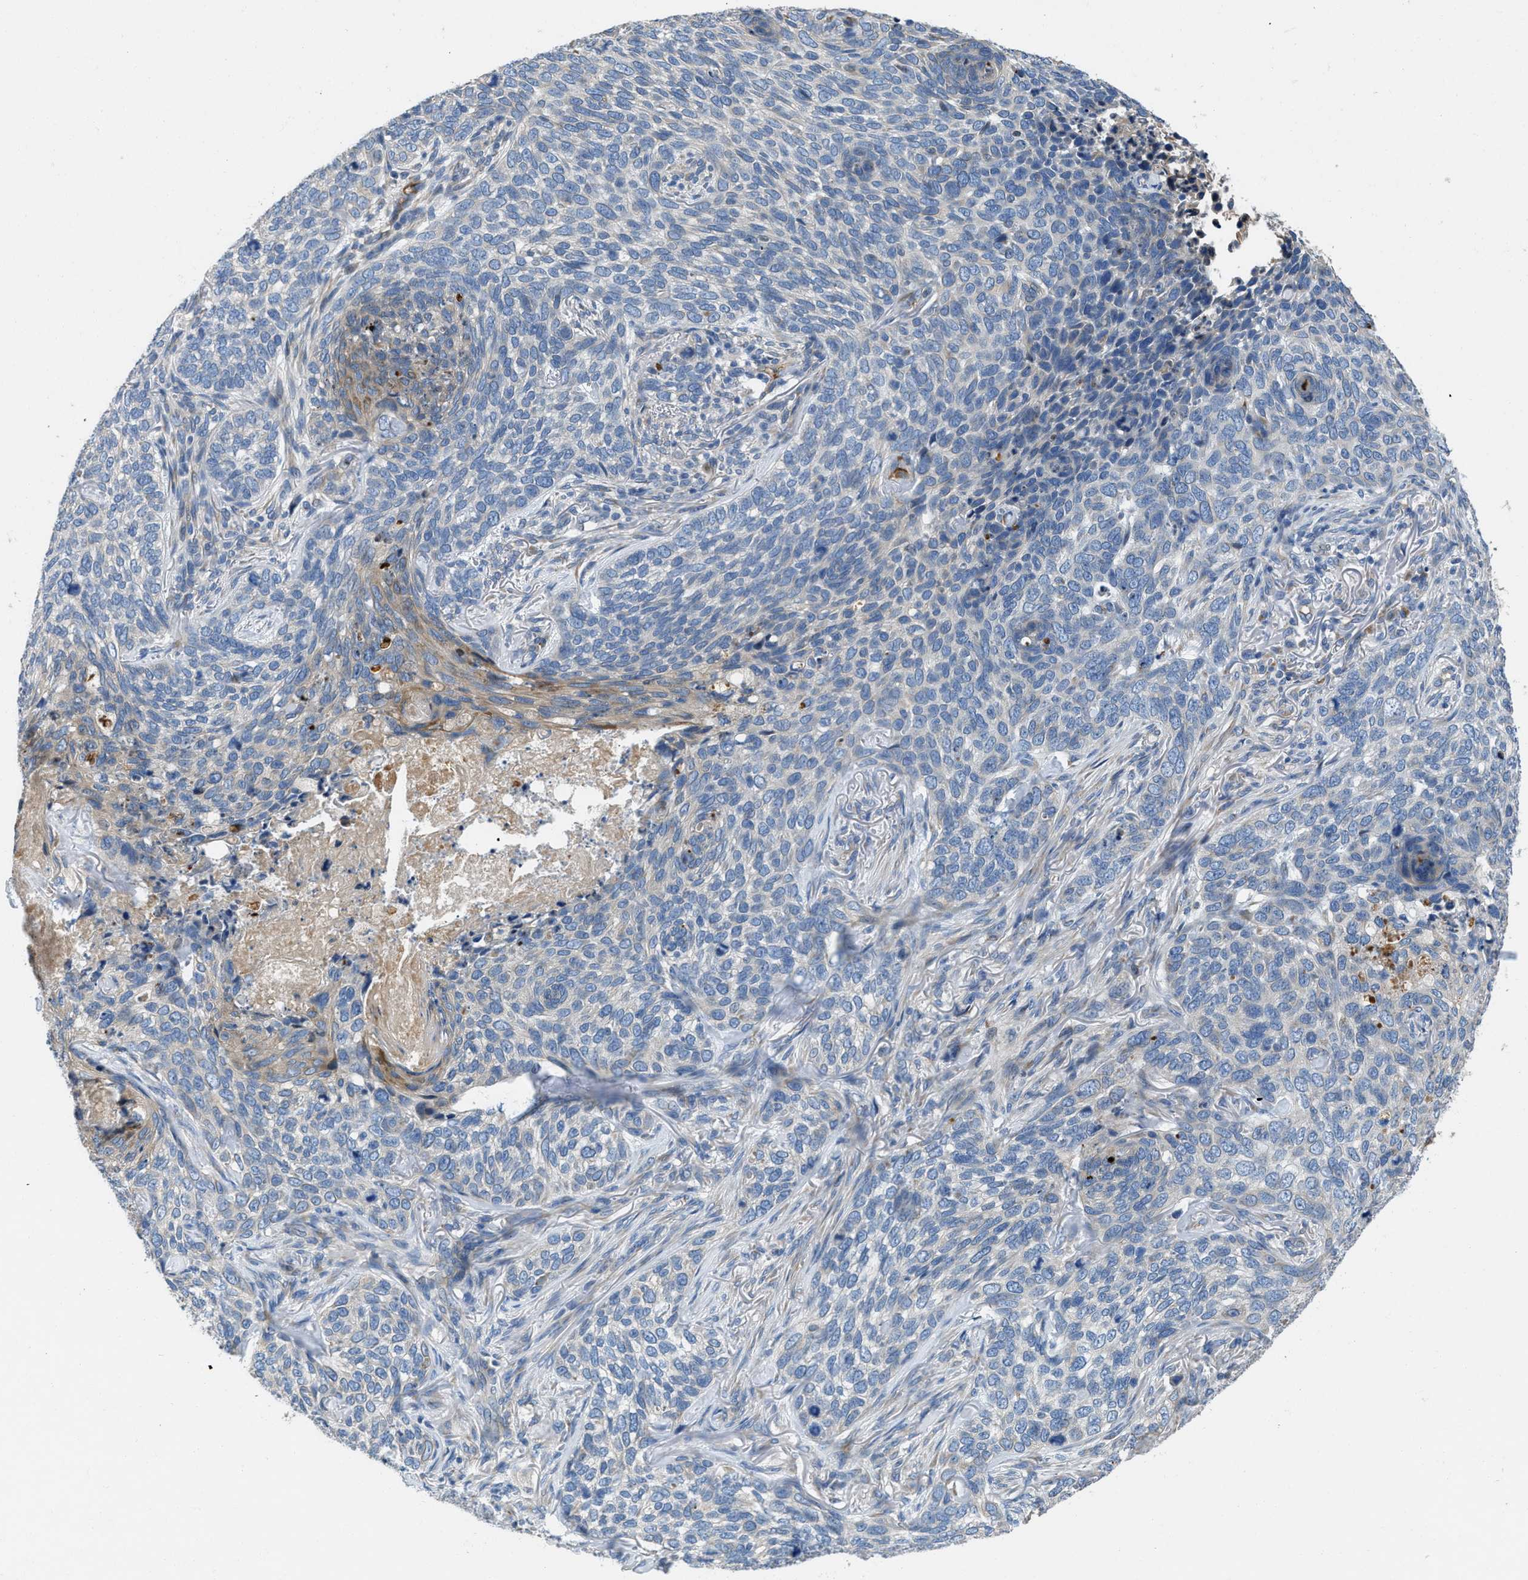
{"staining": {"intensity": "negative", "quantity": "none", "location": "none"}, "tissue": "skin cancer", "cell_type": "Tumor cells", "image_type": "cancer", "snomed": [{"axis": "morphology", "description": "Basal cell carcinoma"}, {"axis": "topography", "description": "Skin"}], "caption": "A high-resolution histopathology image shows IHC staining of skin cancer (basal cell carcinoma), which displays no significant staining in tumor cells.", "gene": "GGCX", "patient": {"sex": "female", "age": 64}}